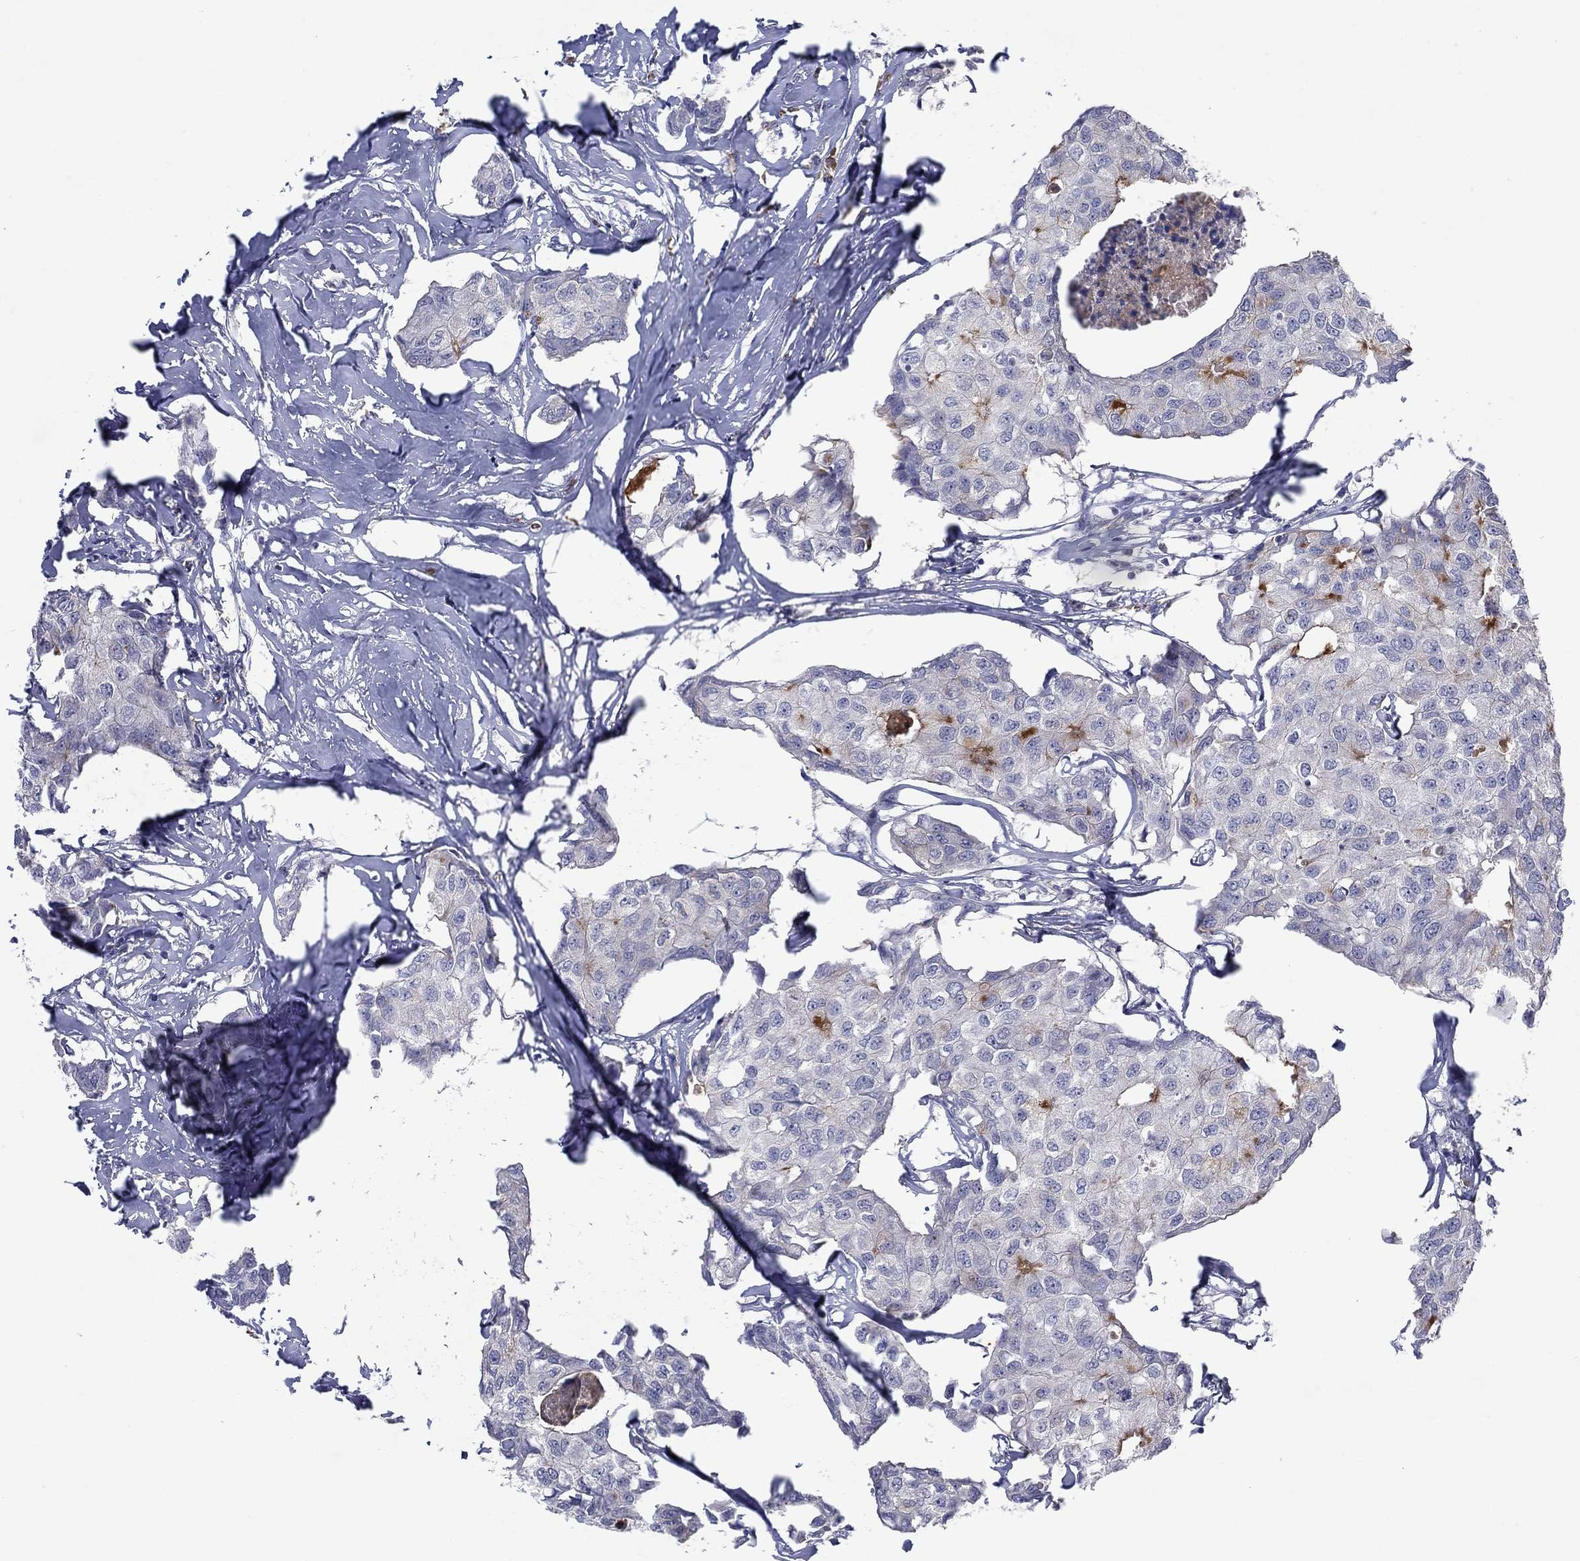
{"staining": {"intensity": "moderate", "quantity": "<25%", "location": "cytoplasmic/membranous"}, "tissue": "breast cancer", "cell_type": "Tumor cells", "image_type": "cancer", "snomed": [{"axis": "morphology", "description": "Duct carcinoma"}, {"axis": "topography", "description": "Breast"}], "caption": "Breast invasive ductal carcinoma was stained to show a protein in brown. There is low levels of moderate cytoplasmic/membranous expression in approximately <25% of tumor cells. (DAB (3,3'-diaminobenzidine) = brown stain, brightfield microscopy at high magnification).", "gene": "PLCL2", "patient": {"sex": "female", "age": 80}}